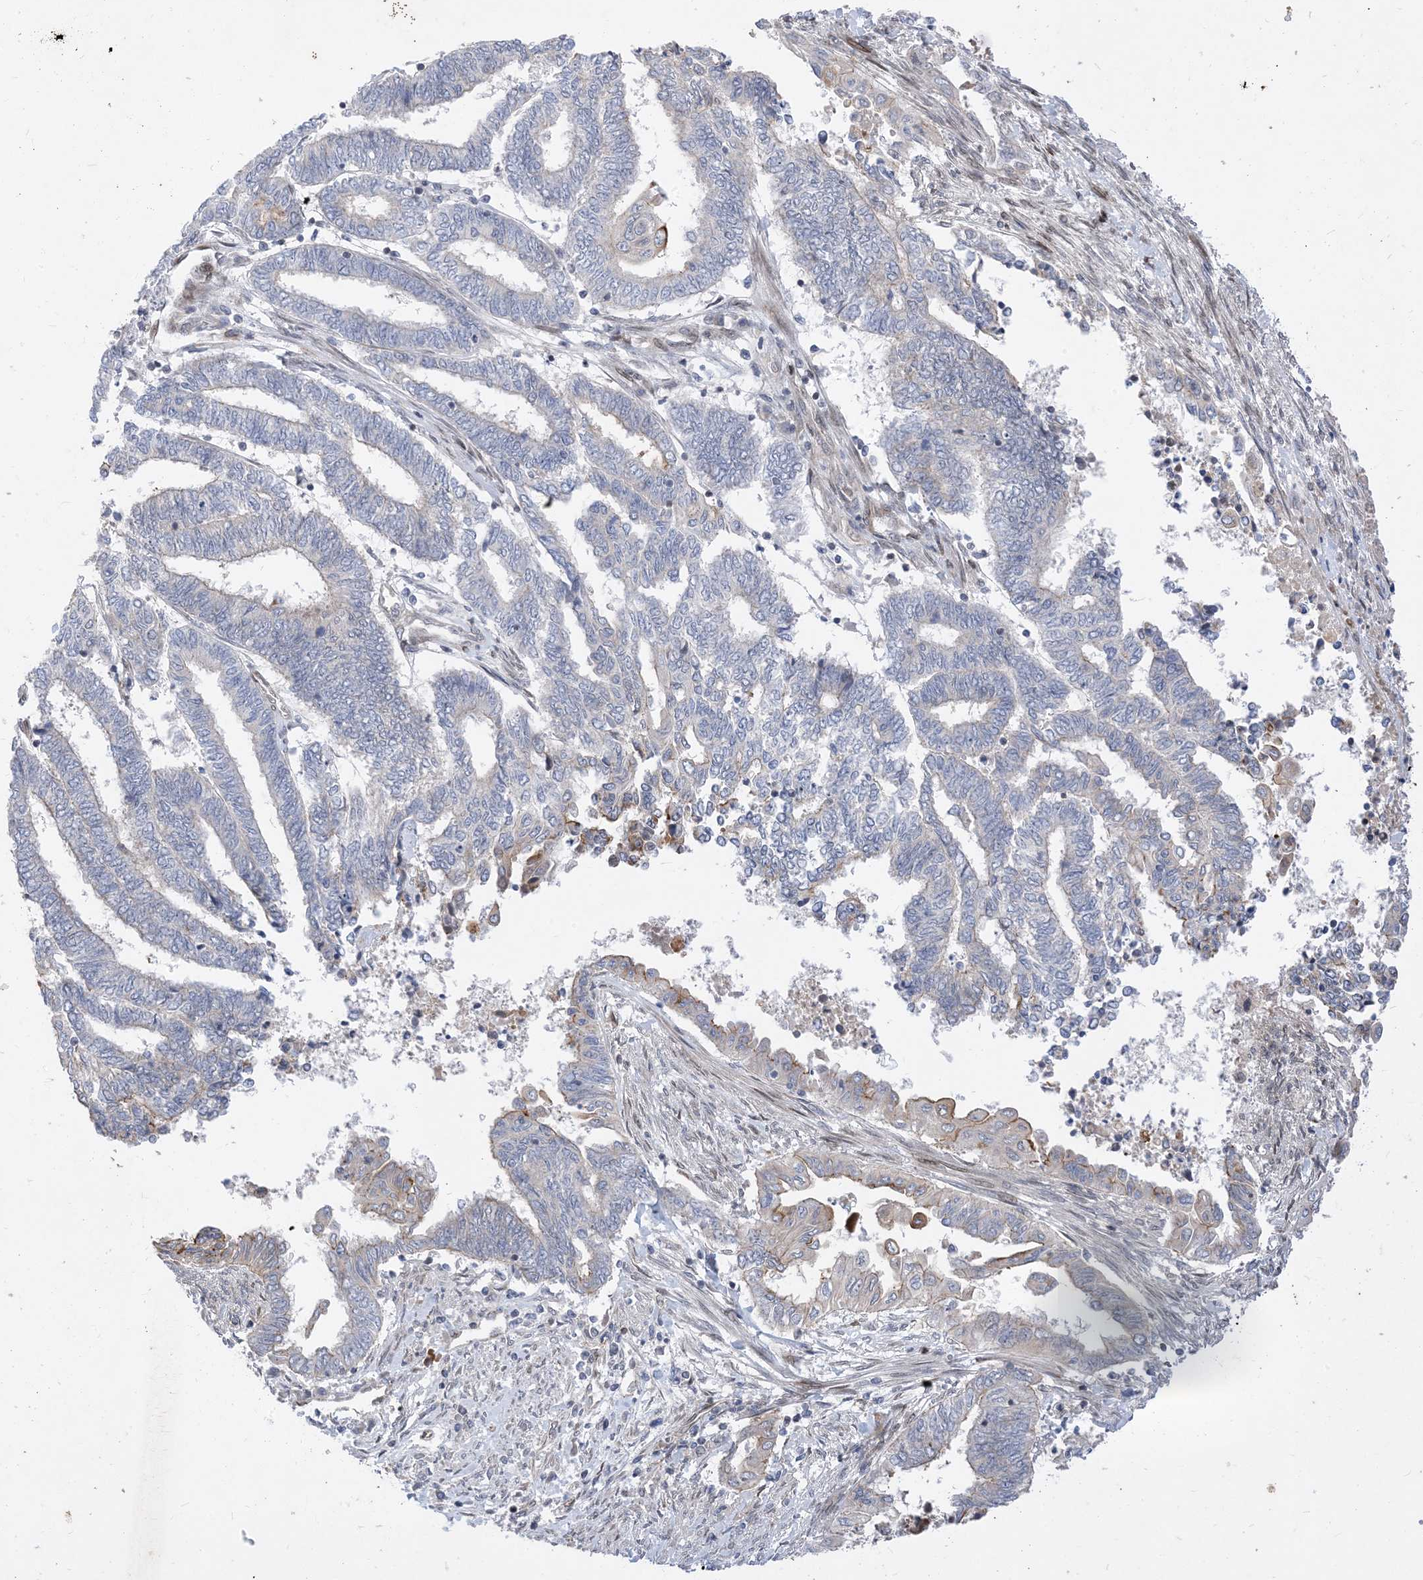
{"staining": {"intensity": "negative", "quantity": "none", "location": "none"}, "tissue": "endometrial cancer", "cell_type": "Tumor cells", "image_type": "cancer", "snomed": [{"axis": "morphology", "description": "Adenocarcinoma, NOS"}, {"axis": "topography", "description": "Uterus"}, {"axis": "topography", "description": "Endometrium"}], "caption": "Immunohistochemistry (IHC) histopathology image of neoplastic tissue: human endometrial cancer stained with DAB (3,3'-diaminobenzidine) reveals no significant protein expression in tumor cells. The staining is performed using DAB (3,3'-diaminobenzidine) brown chromogen with nuclei counter-stained in using hematoxylin.", "gene": "TYSND1", "patient": {"sex": "female", "age": 70}}